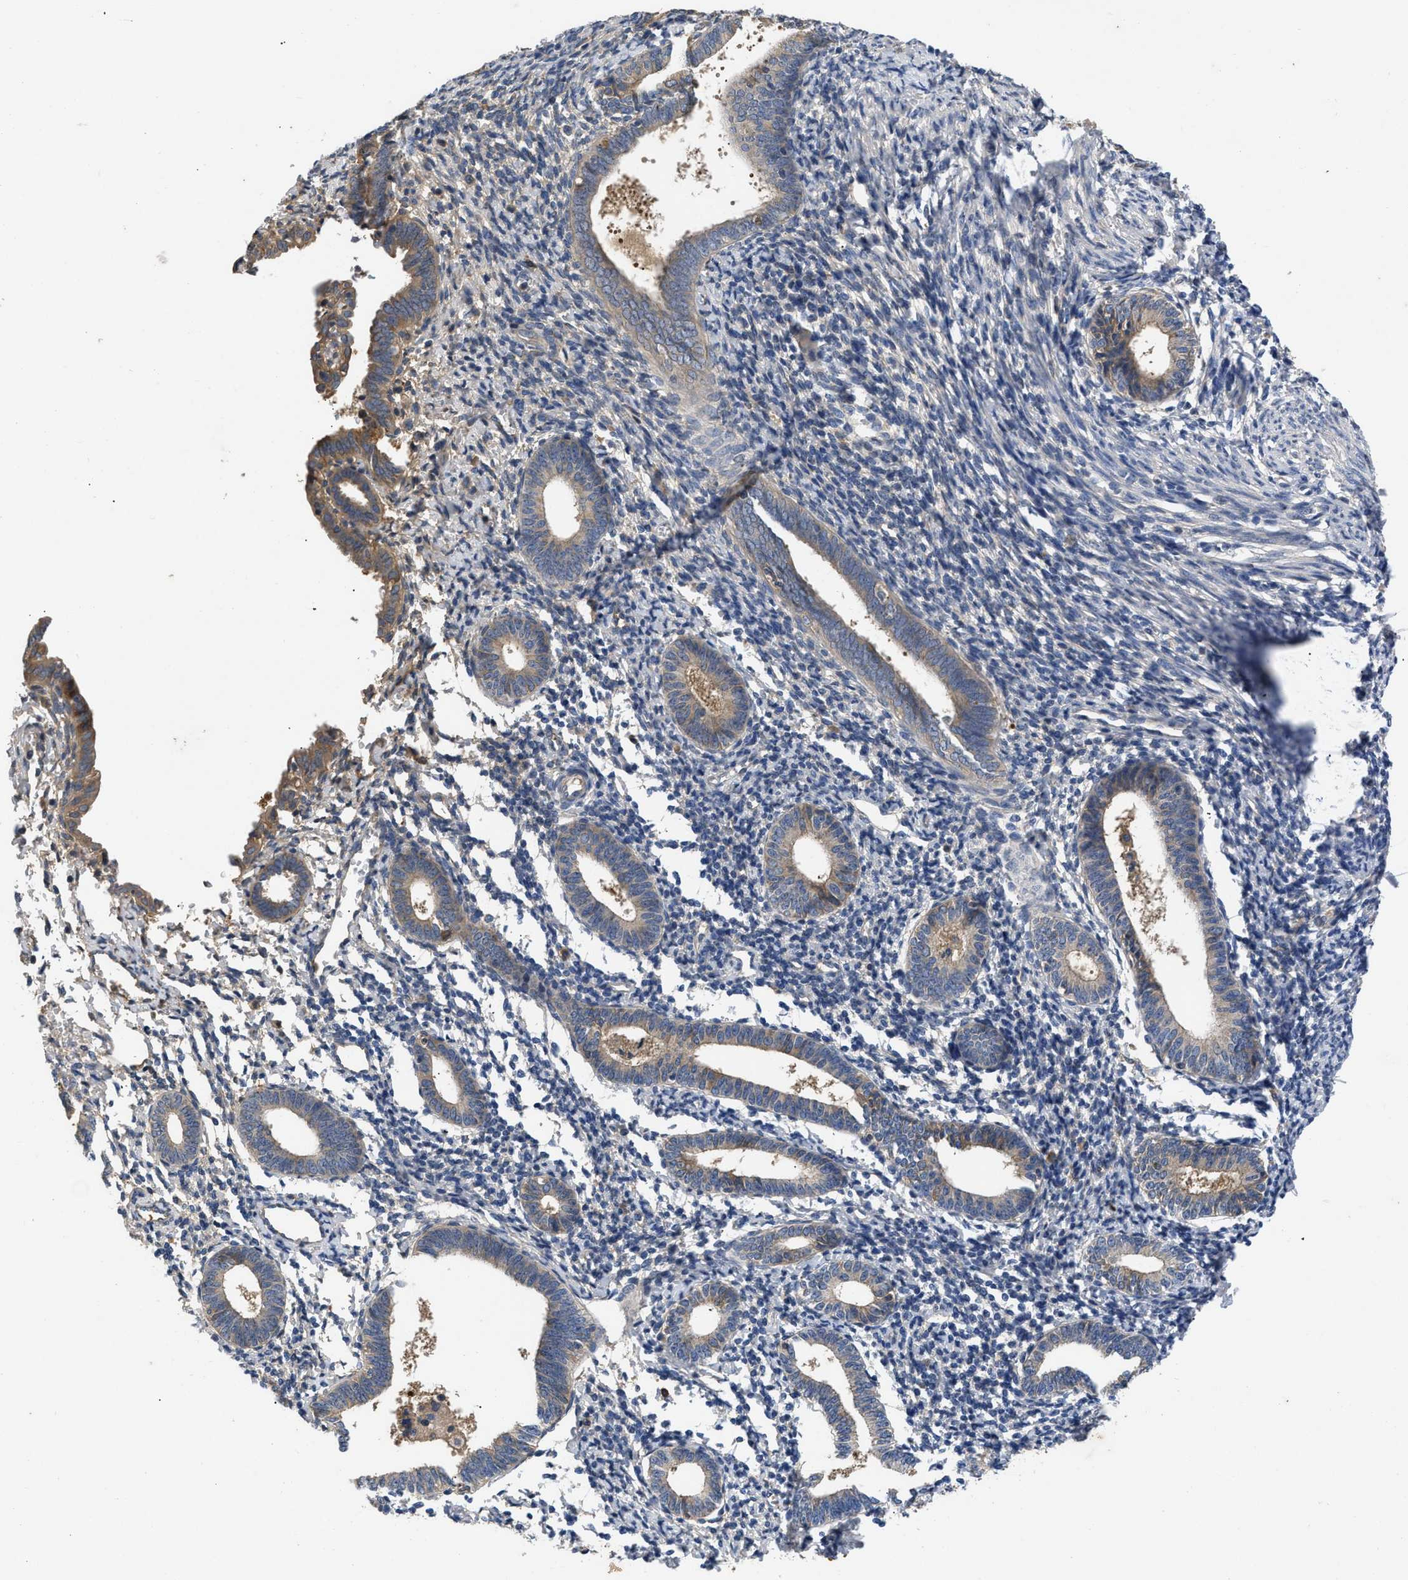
{"staining": {"intensity": "weak", "quantity": "25%-75%", "location": "cytoplasmic/membranous"}, "tissue": "endometrium", "cell_type": "Cells in endometrial stroma", "image_type": "normal", "snomed": [{"axis": "morphology", "description": "Normal tissue, NOS"}, {"axis": "morphology", "description": "Adenocarcinoma, NOS"}, {"axis": "topography", "description": "Endometrium"}], "caption": "Weak cytoplasmic/membranous protein staining is identified in about 25%-75% of cells in endometrial stroma in endometrium.", "gene": "VPS4A", "patient": {"sex": "female", "age": 57}}